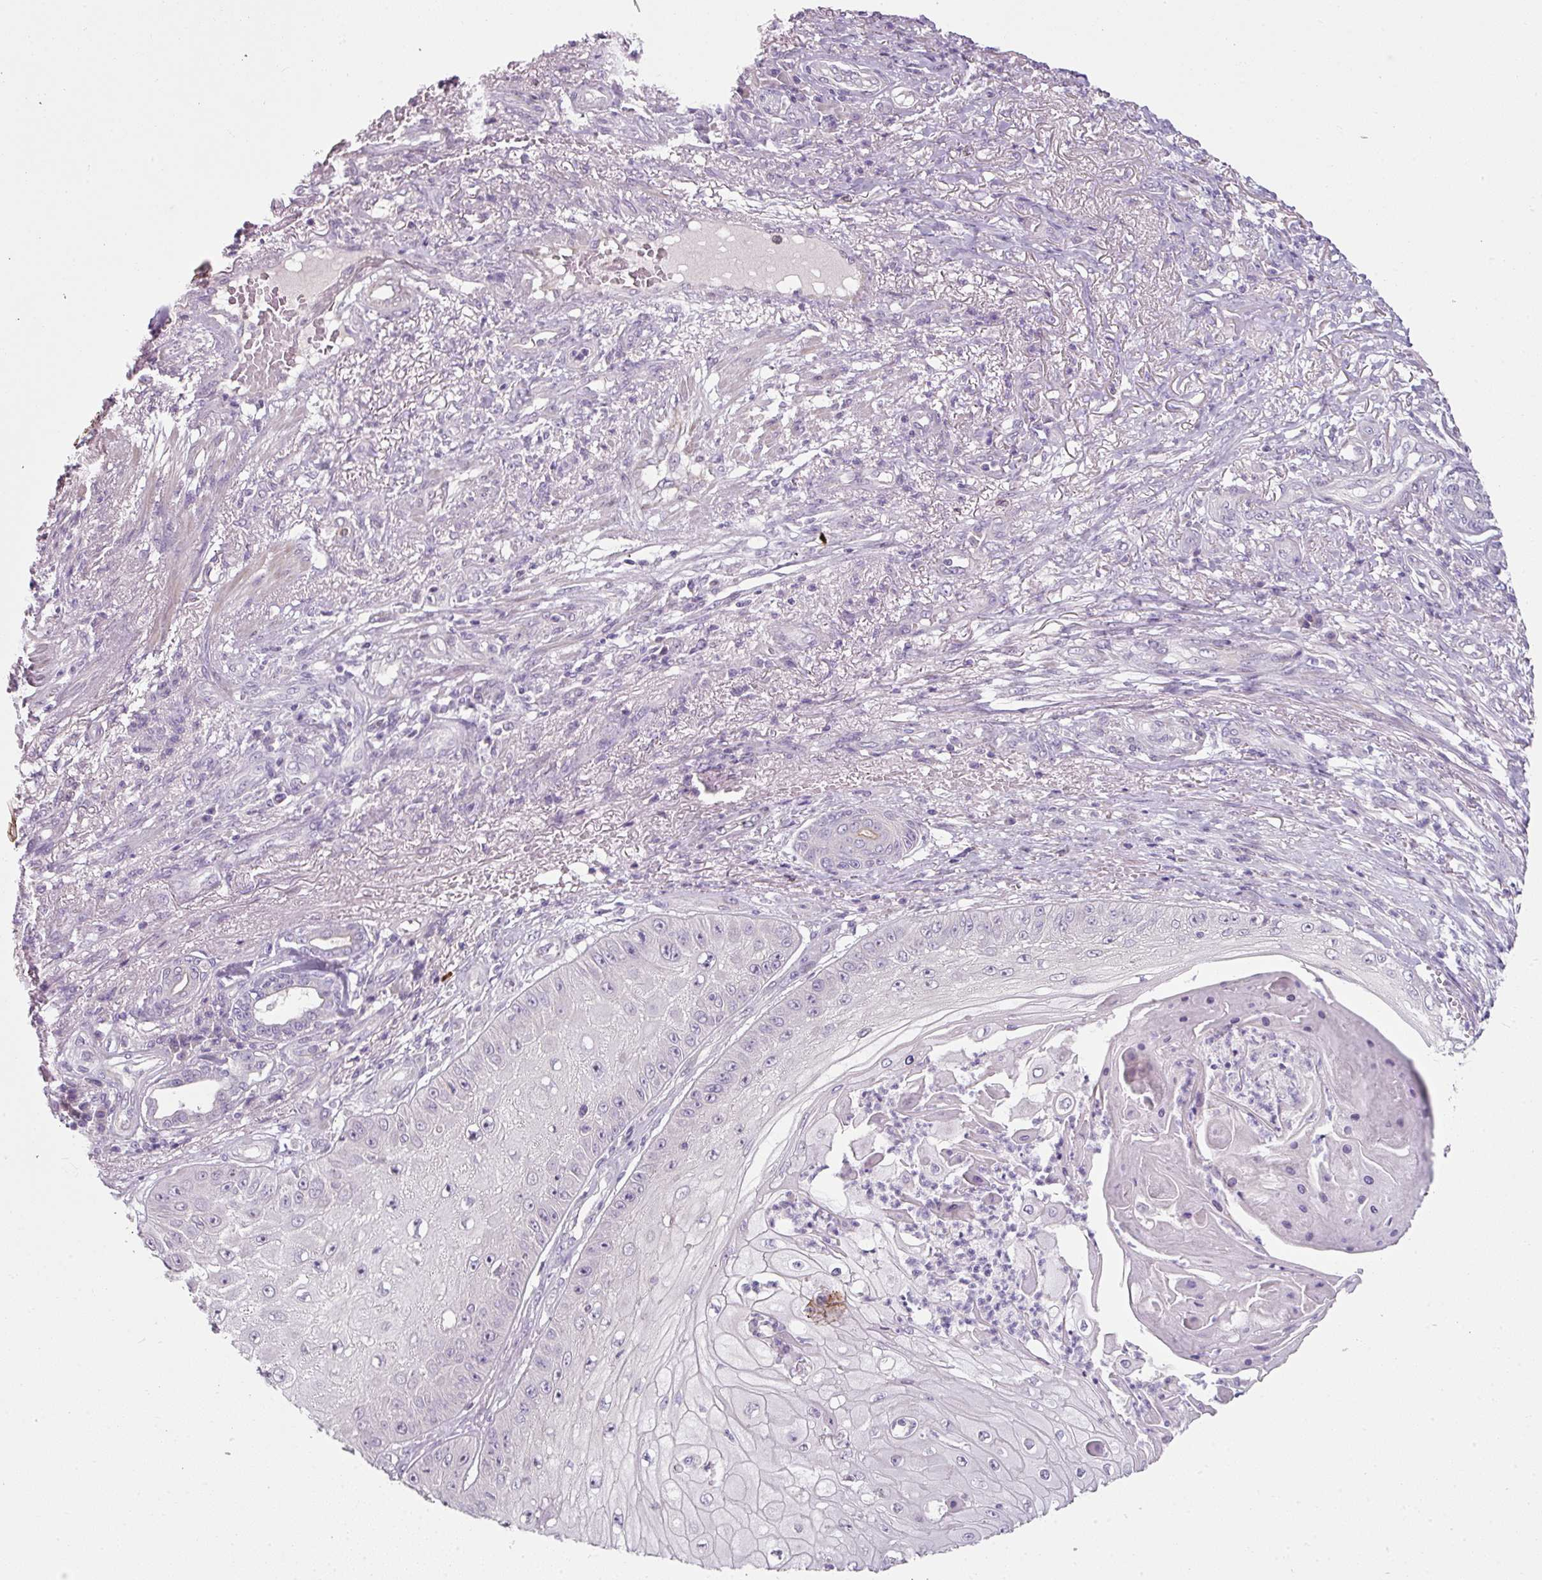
{"staining": {"intensity": "negative", "quantity": "none", "location": "none"}, "tissue": "skin cancer", "cell_type": "Tumor cells", "image_type": "cancer", "snomed": [{"axis": "morphology", "description": "Squamous cell carcinoma, NOS"}, {"axis": "topography", "description": "Skin"}], "caption": "A histopathology image of skin cancer (squamous cell carcinoma) stained for a protein displays no brown staining in tumor cells.", "gene": "FHAD1", "patient": {"sex": "male", "age": 70}}